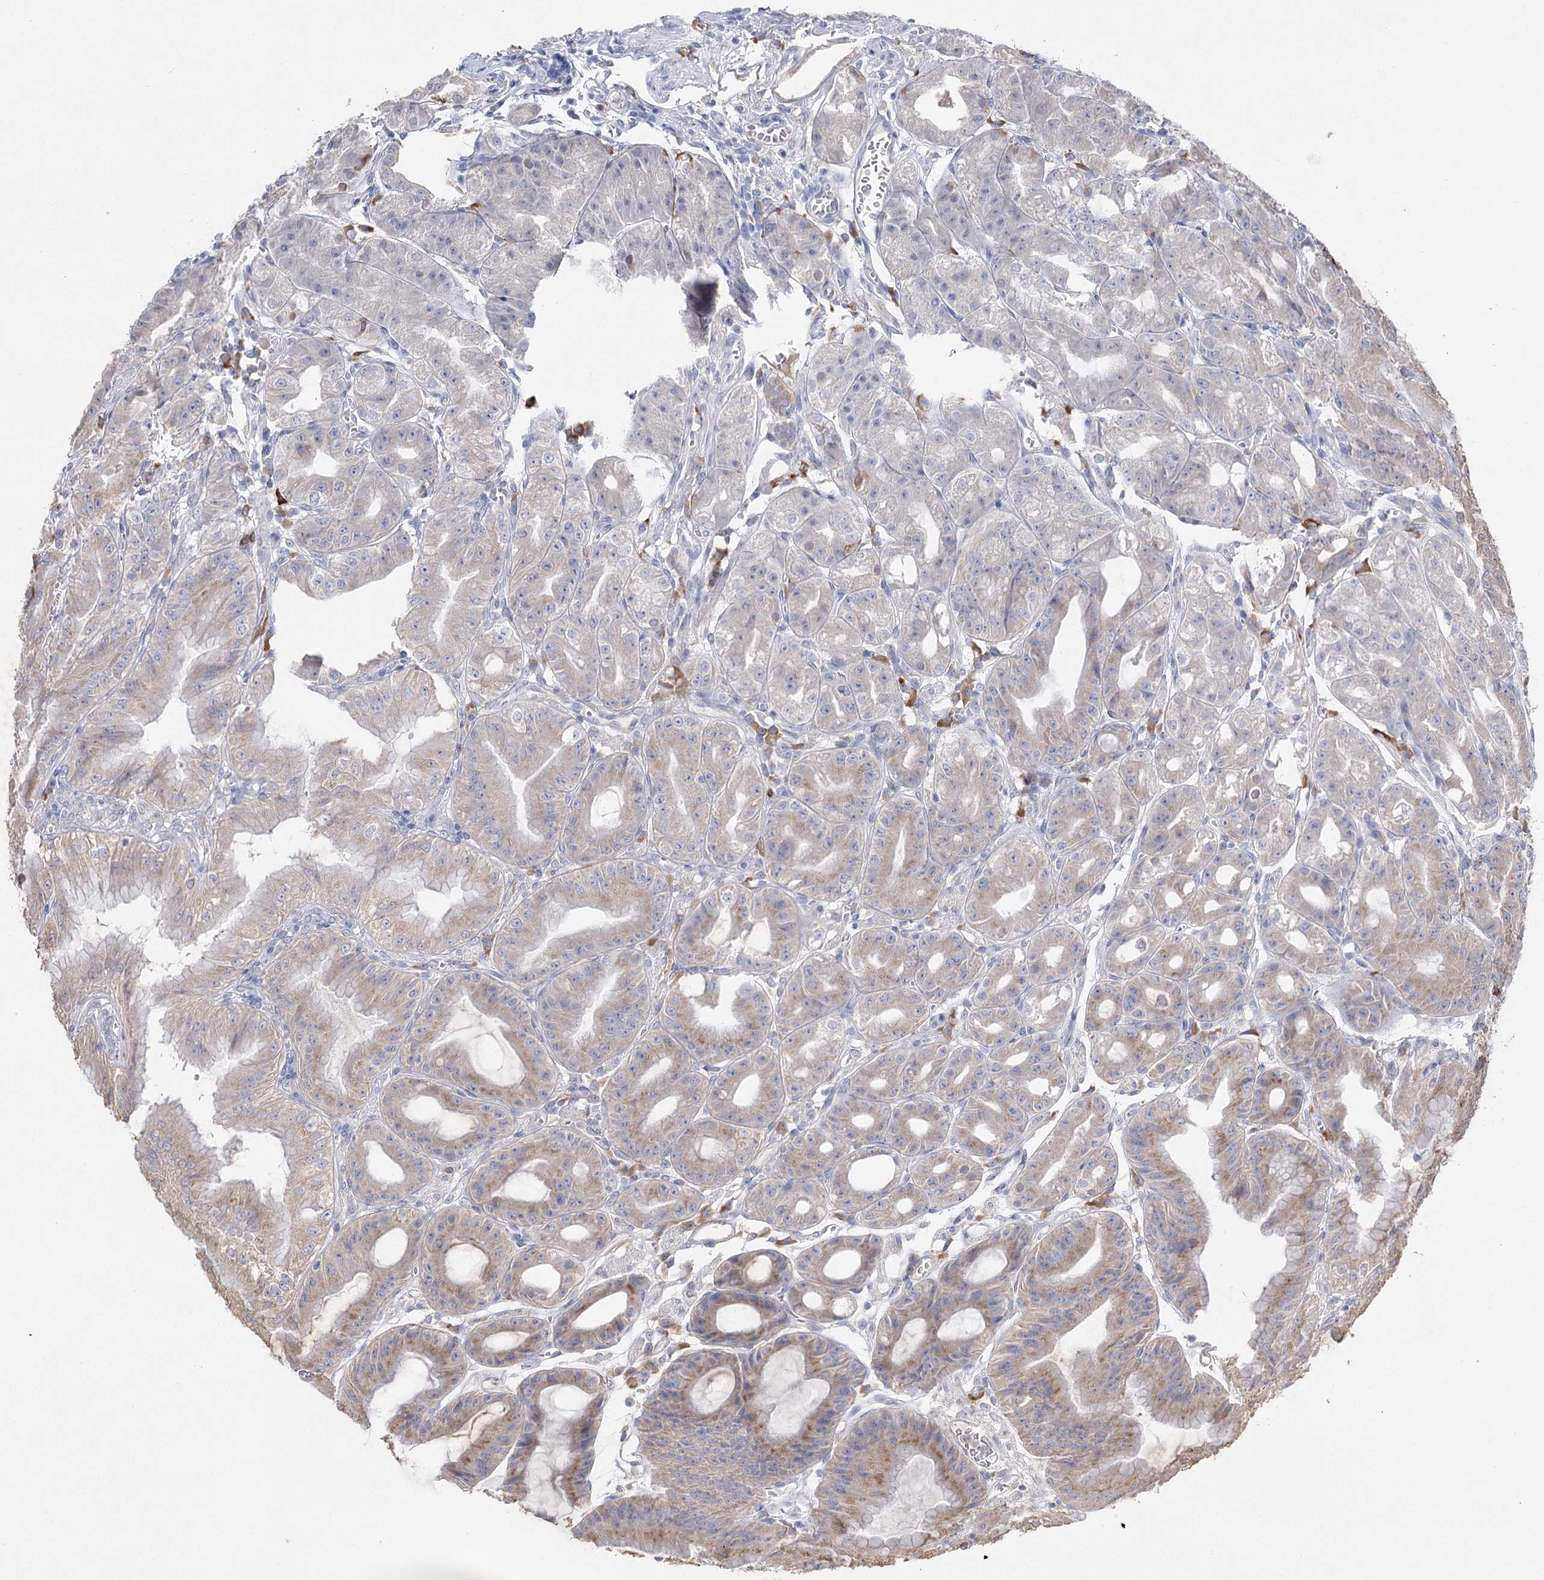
{"staining": {"intensity": "moderate", "quantity": "<25%", "location": "cytoplasmic/membranous"}, "tissue": "stomach", "cell_type": "Glandular cells", "image_type": "normal", "snomed": [{"axis": "morphology", "description": "Normal tissue, NOS"}, {"axis": "topography", "description": "Stomach, upper"}, {"axis": "topography", "description": "Stomach, lower"}], "caption": "Protein staining of benign stomach displays moderate cytoplasmic/membranous staining in approximately <25% of glandular cells.", "gene": "IL1RAP", "patient": {"sex": "male", "age": 71}}